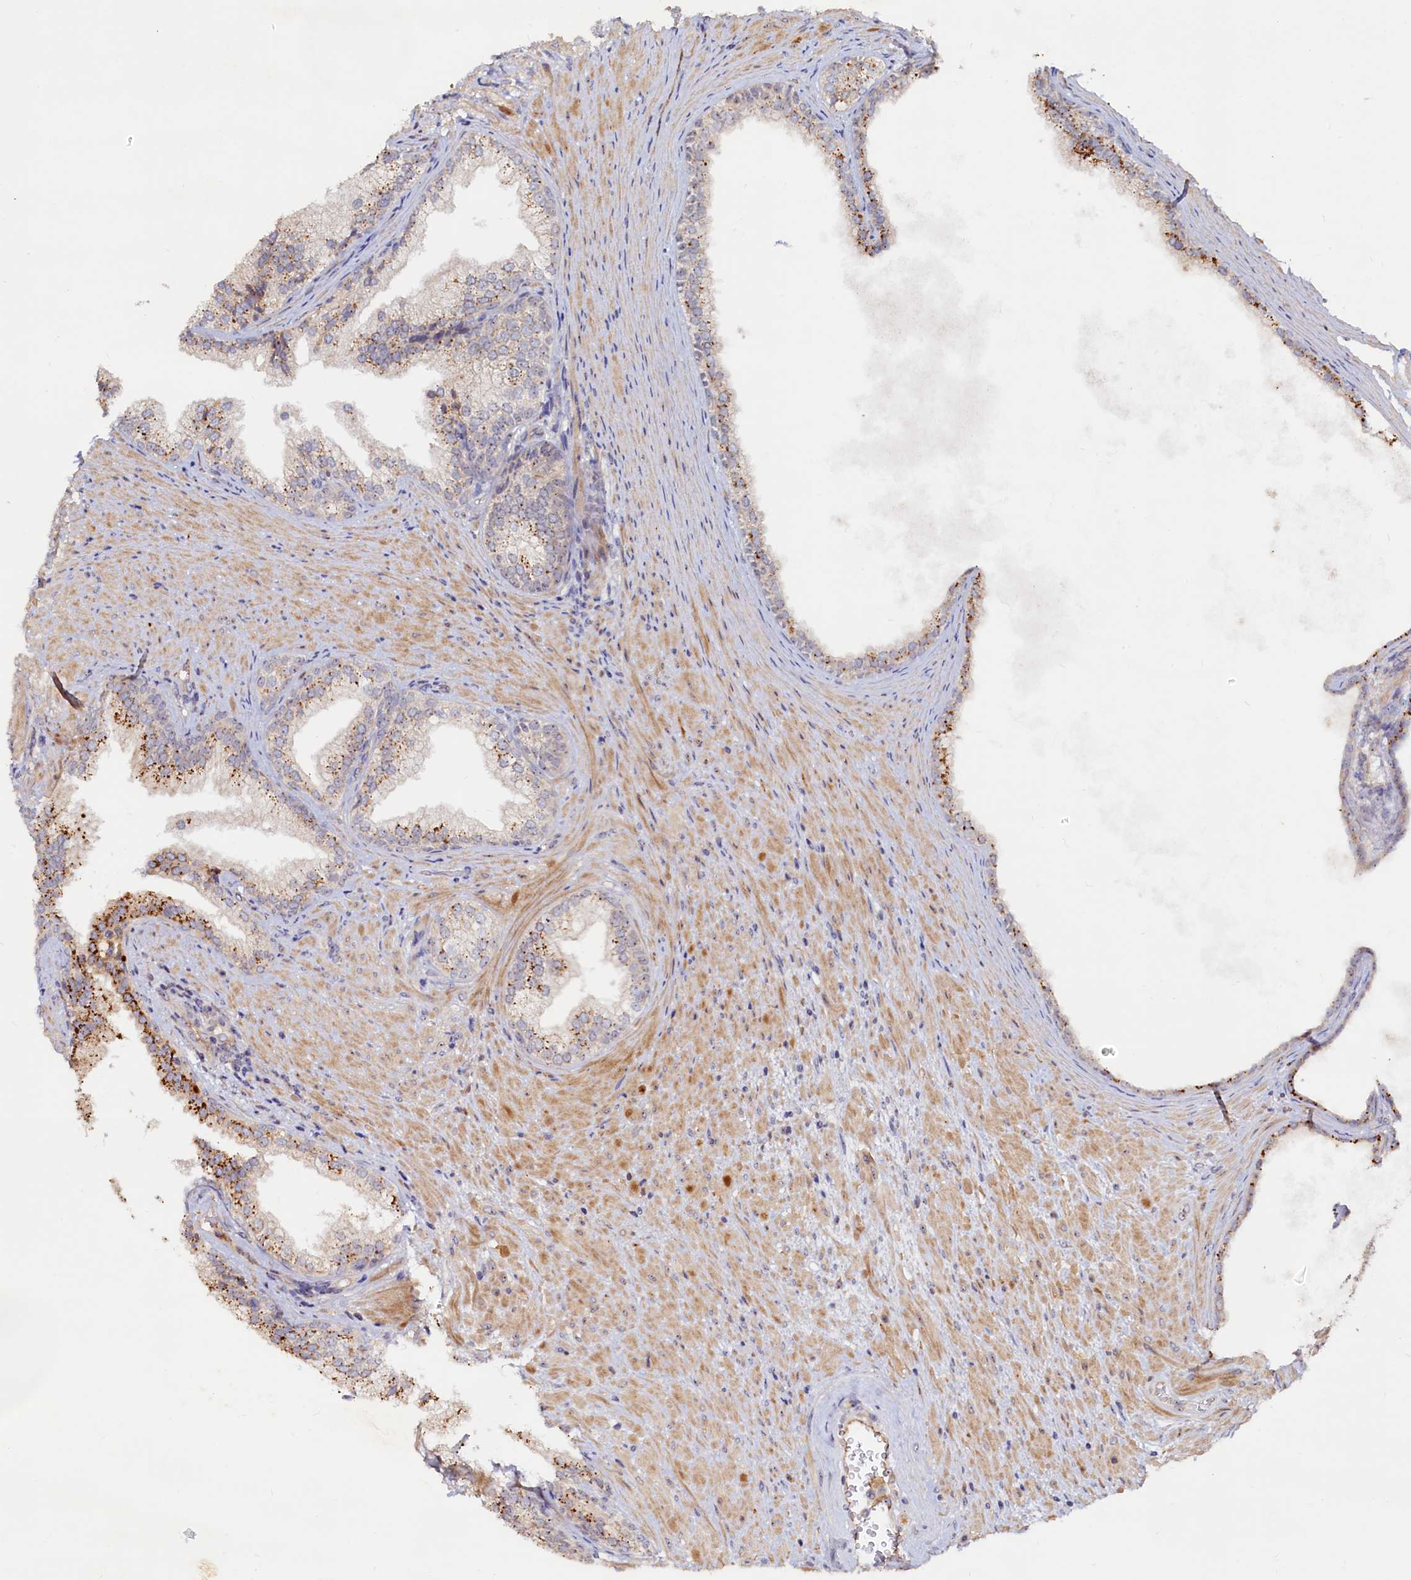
{"staining": {"intensity": "moderate", "quantity": "25%-75%", "location": "cytoplasmic/membranous"}, "tissue": "prostate", "cell_type": "Glandular cells", "image_type": "normal", "snomed": [{"axis": "morphology", "description": "Normal tissue, NOS"}, {"axis": "topography", "description": "Prostate"}], "caption": "The photomicrograph demonstrates immunohistochemical staining of benign prostate. There is moderate cytoplasmic/membranous expression is identified in approximately 25%-75% of glandular cells.", "gene": "RGS7BP", "patient": {"sex": "male", "age": 76}}